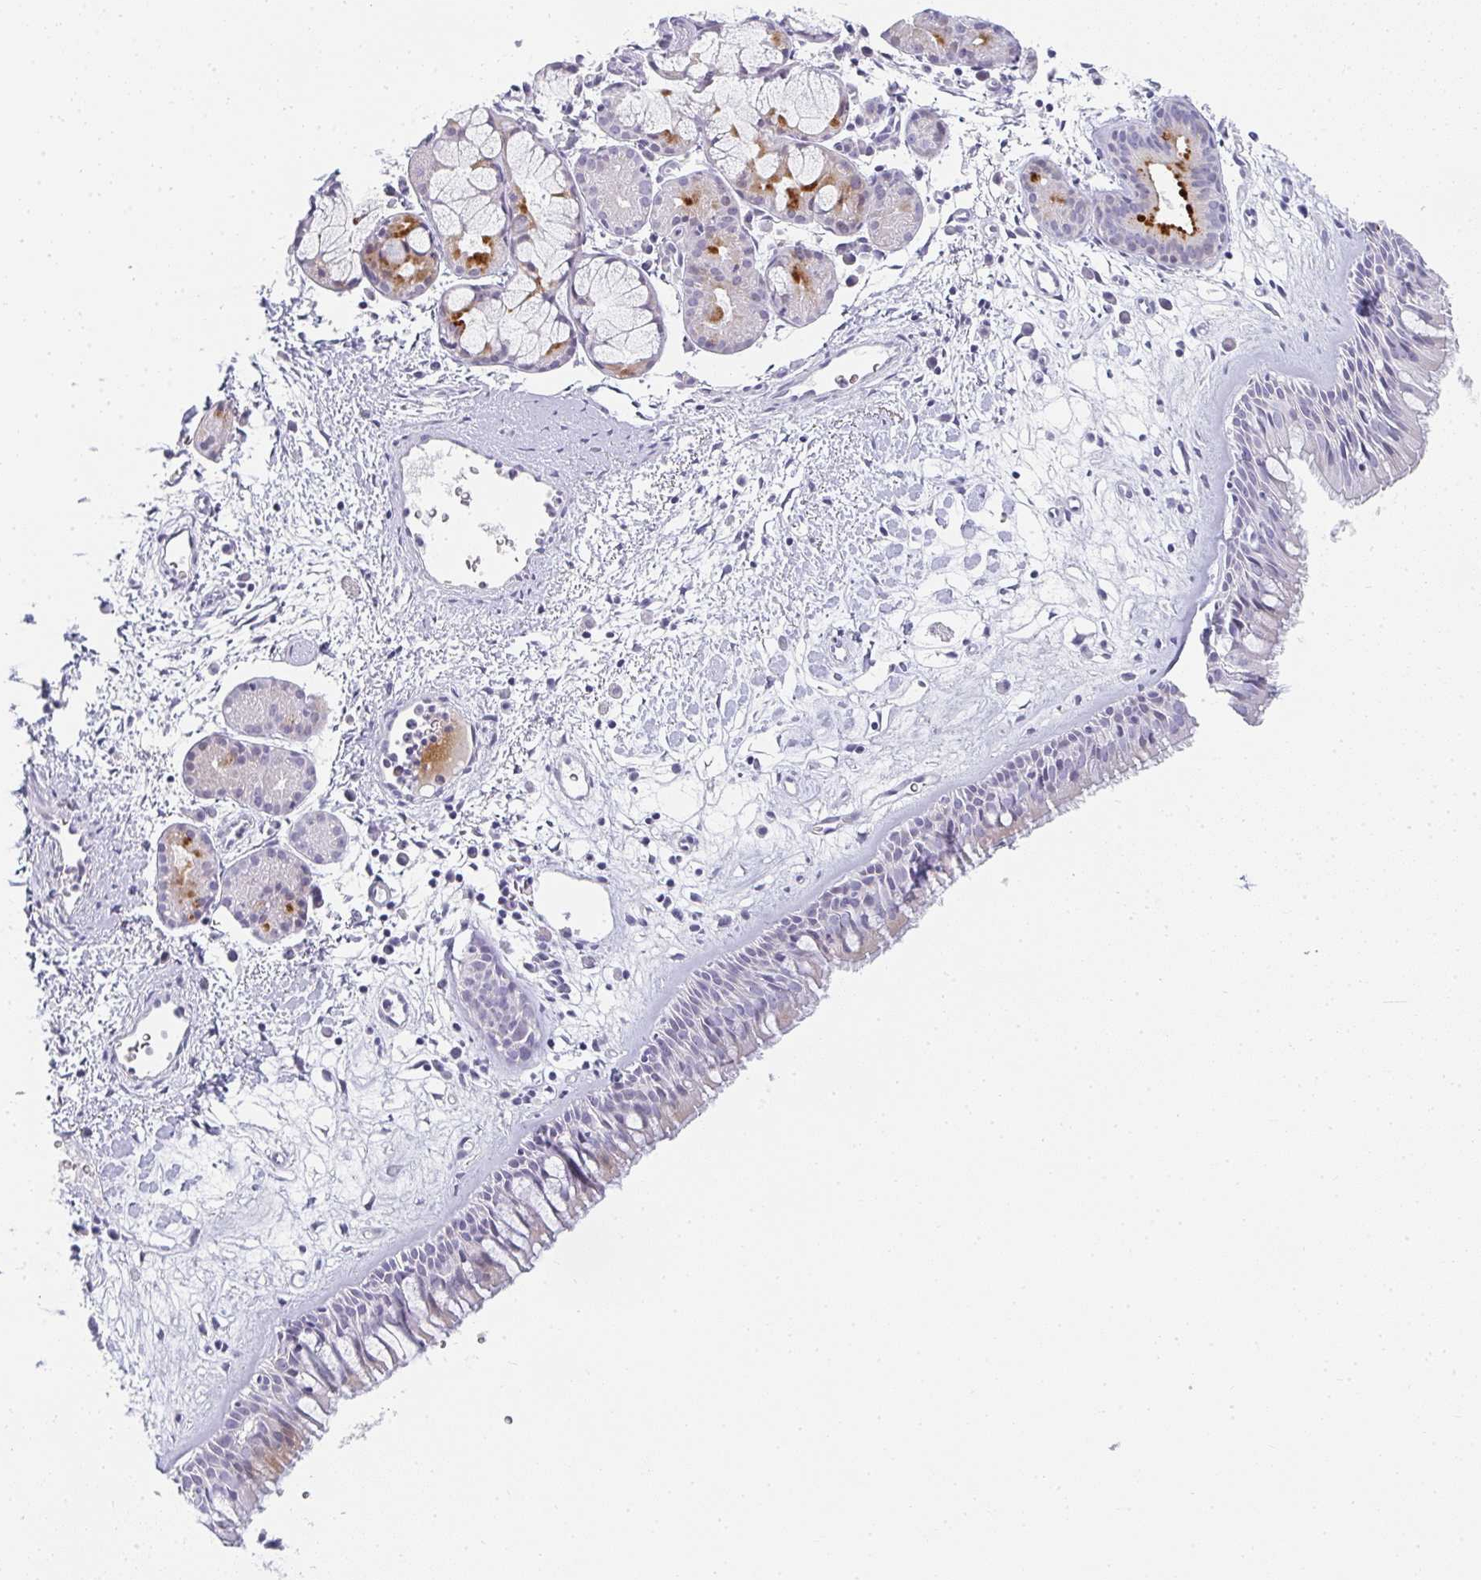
{"staining": {"intensity": "negative", "quantity": "none", "location": "none"}, "tissue": "nasopharynx", "cell_type": "Respiratory epithelial cells", "image_type": "normal", "snomed": [{"axis": "morphology", "description": "Normal tissue, NOS"}, {"axis": "topography", "description": "Nasopharynx"}], "caption": "This is a photomicrograph of IHC staining of normal nasopharynx, which shows no expression in respiratory epithelial cells.", "gene": "NEU2", "patient": {"sex": "male", "age": 65}}